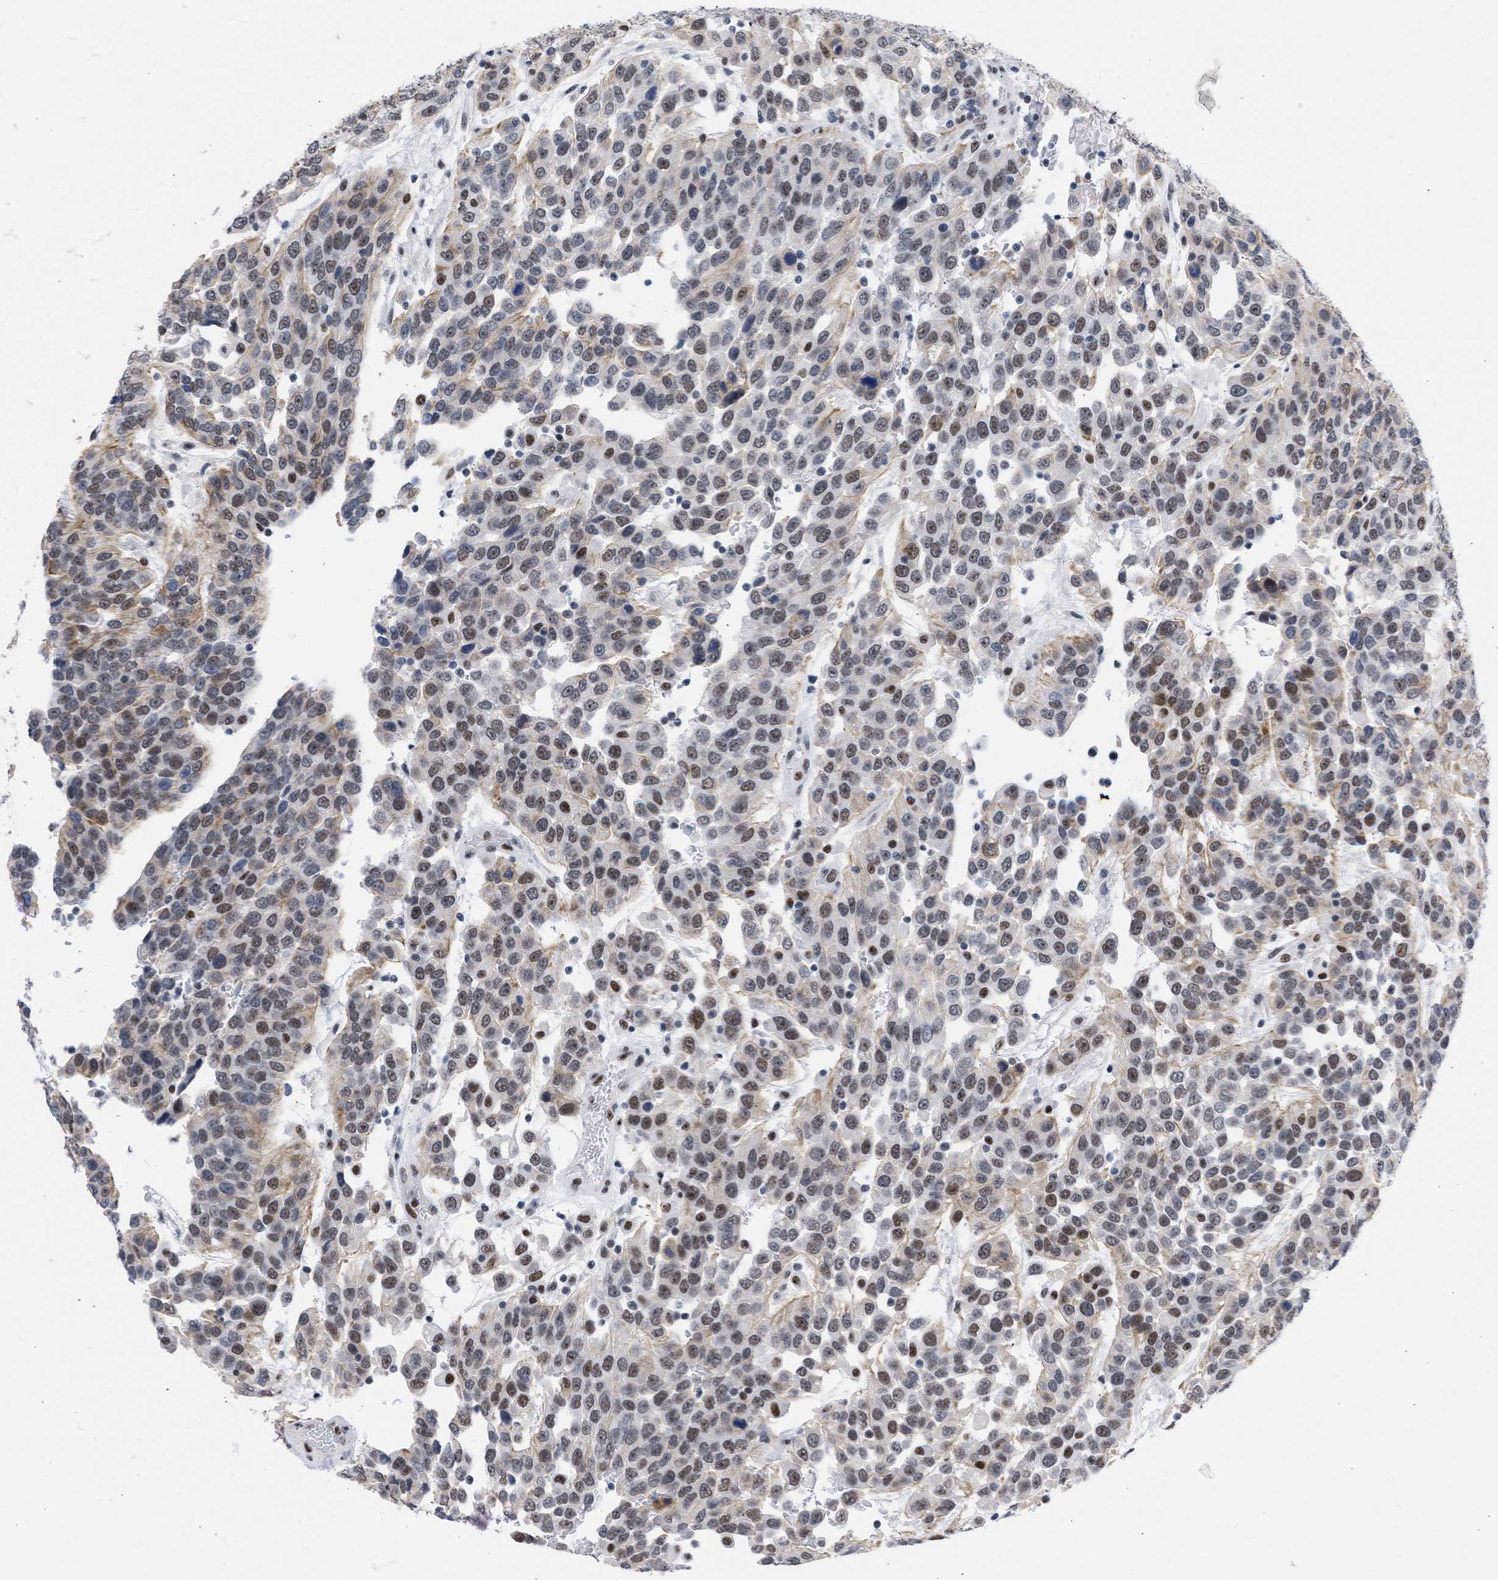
{"staining": {"intensity": "moderate", "quantity": ">75%", "location": "nuclear"}, "tissue": "urothelial cancer", "cell_type": "Tumor cells", "image_type": "cancer", "snomed": [{"axis": "morphology", "description": "Urothelial carcinoma, High grade"}, {"axis": "topography", "description": "Urinary bladder"}], "caption": "Approximately >75% of tumor cells in urothelial cancer reveal moderate nuclear protein expression as visualized by brown immunohistochemical staining.", "gene": "DDX41", "patient": {"sex": "female", "age": 80}}